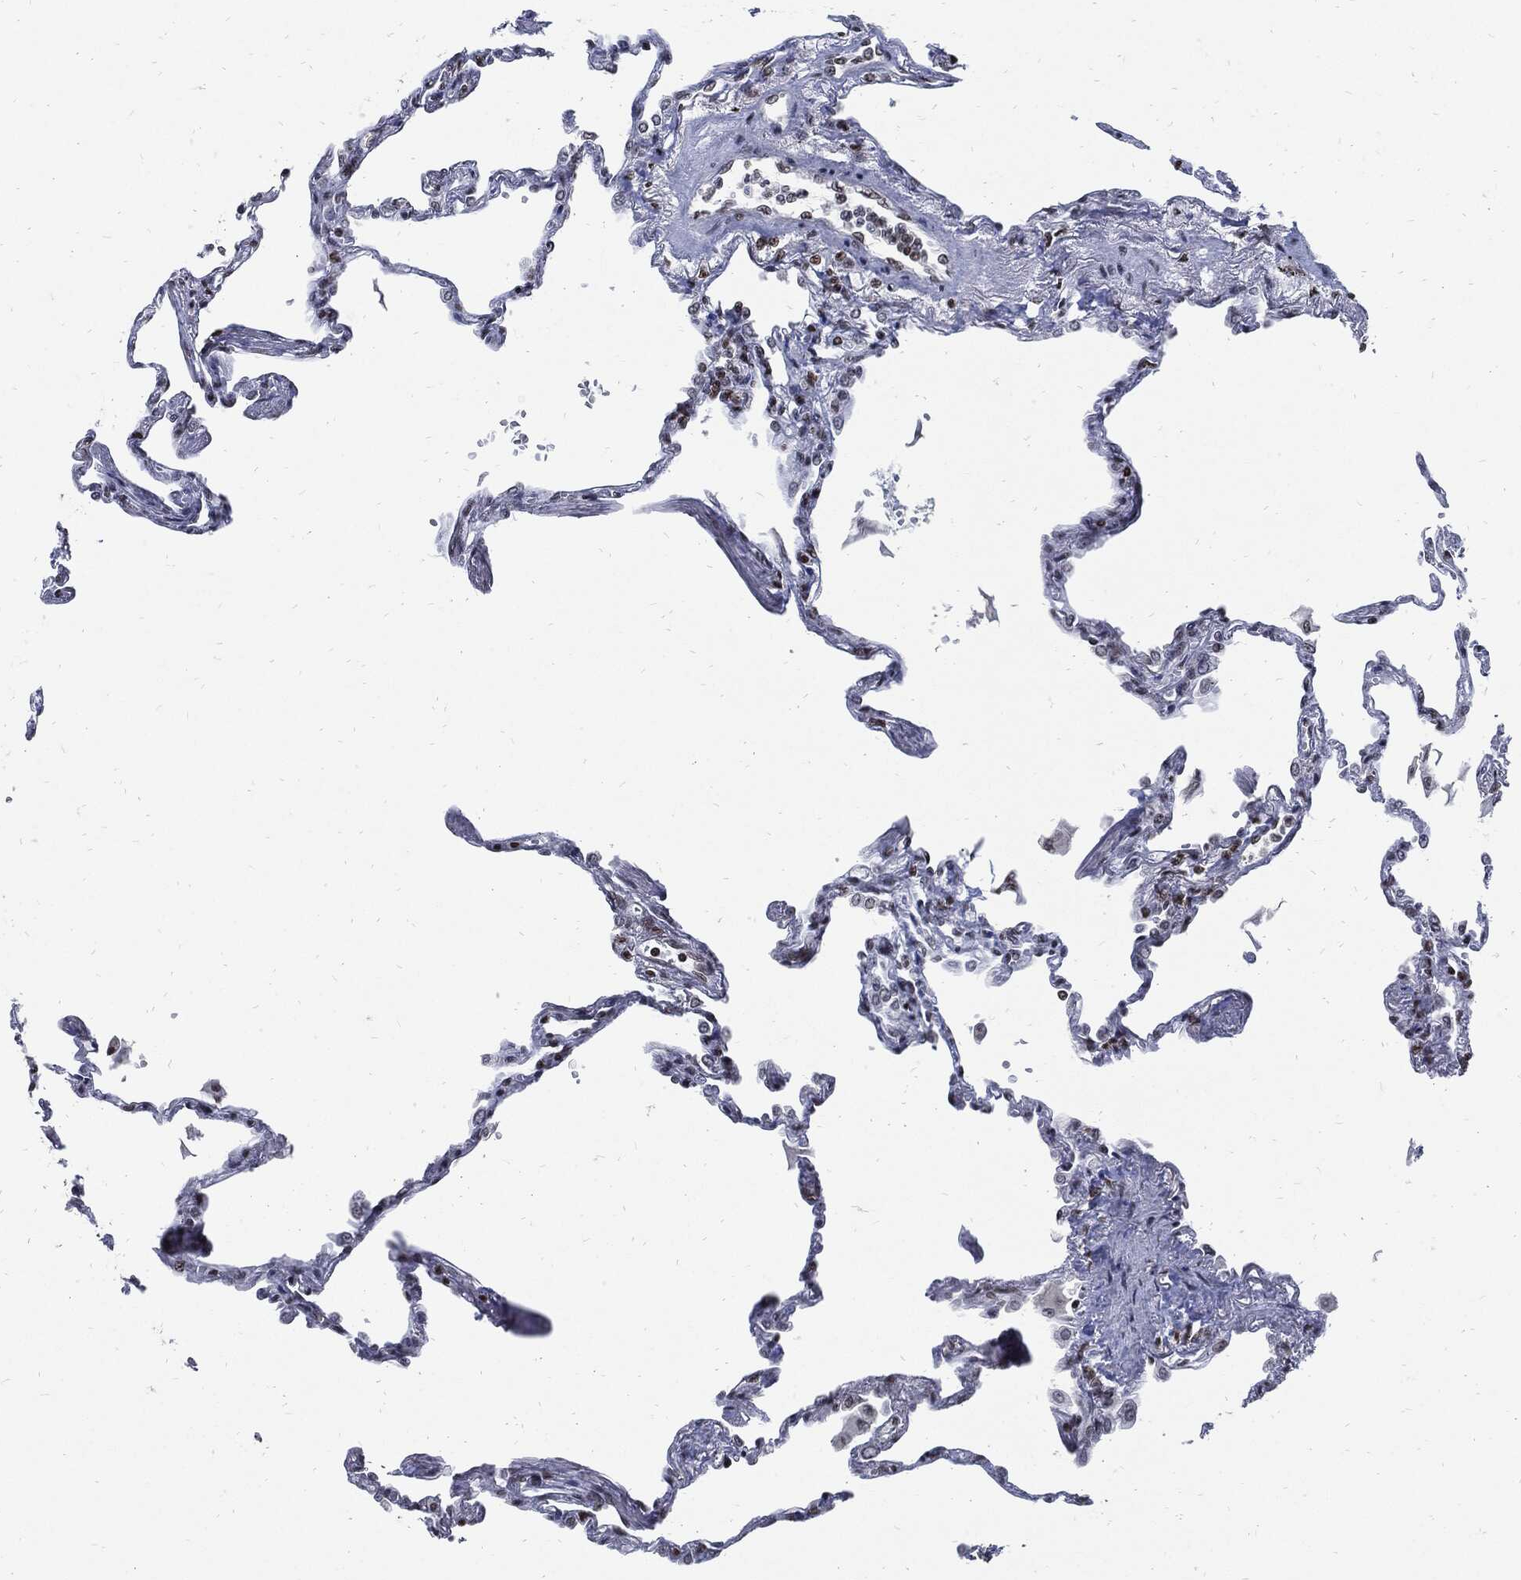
{"staining": {"intensity": "moderate", "quantity": ">75%", "location": "nuclear"}, "tissue": "lung", "cell_type": "Alveolar cells", "image_type": "normal", "snomed": [{"axis": "morphology", "description": "Normal tissue, NOS"}, {"axis": "topography", "description": "Lung"}], "caption": "The micrograph displays staining of benign lung, revealing moderate nuclear protein staining (brown color) within alveolar cells.", "gene": "TERF2", "patient": {"sex": "male", "age": 78}}